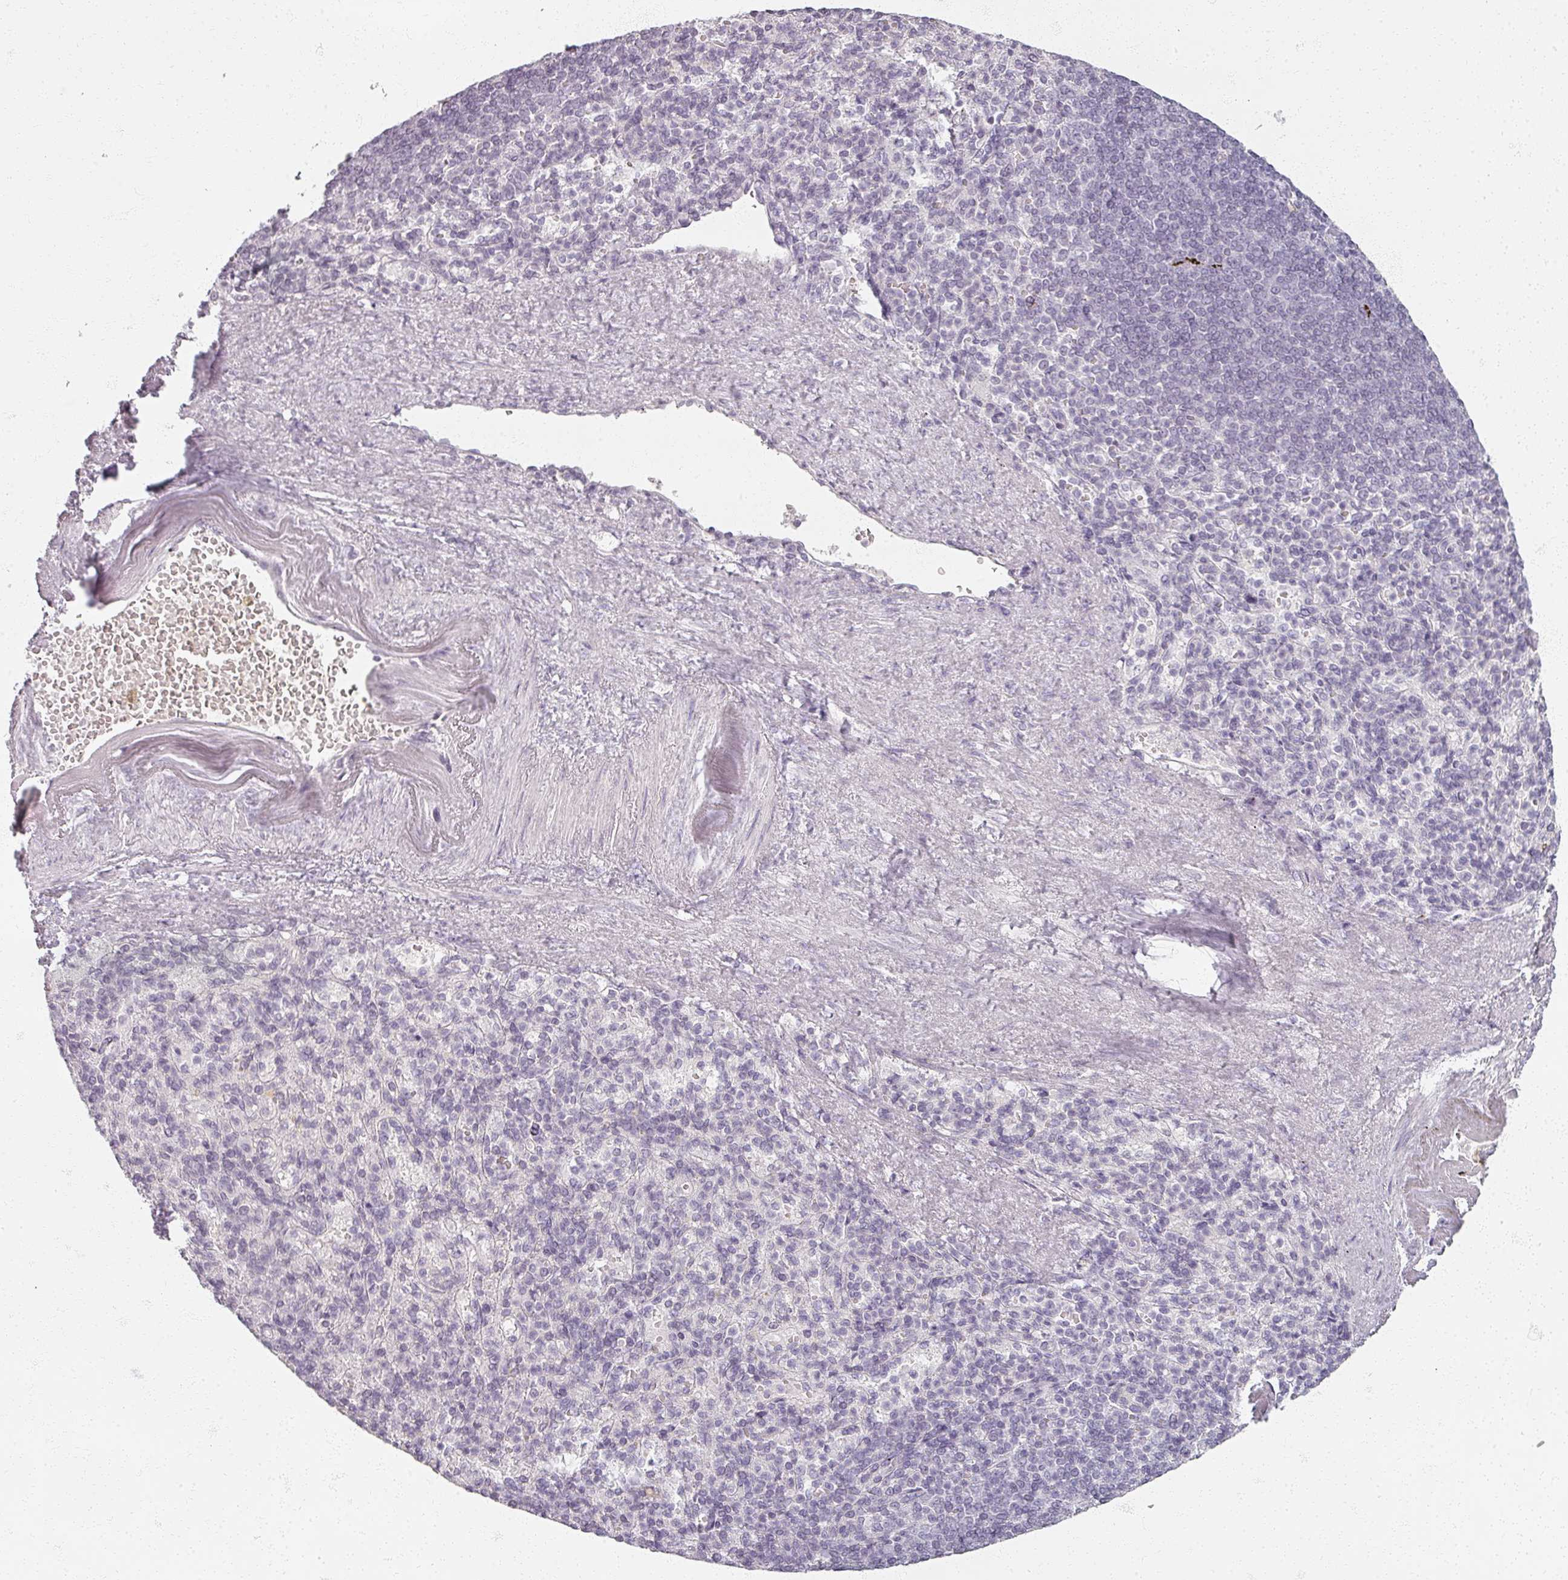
{"staining": {"intensity": "negative", "quantity": "none", "location": "none"}, "tissue": "spleen", "cell_type": "Cells in red pulp", "image_type": "normal", "snomed": [{"axis": "morphology", "description": "Normal tissue, NOS"}, {"axis": "topography", "description": "Spleen"}], "caption": "High magnification brightfield microscopy of benign spleen stained with DAB (3,3'-diaminobenzidine) (brown) and counterstained with hematoxylin (blue): cells in red pulp show no significant positivity. The staining is performed using DAB (3,3'-diaminobenzidine) brown chromogen with nuclei counter-stained in using hematoxylin.", "gene": "RFPL2", "patient": {"sex": "female", "age": 74}}